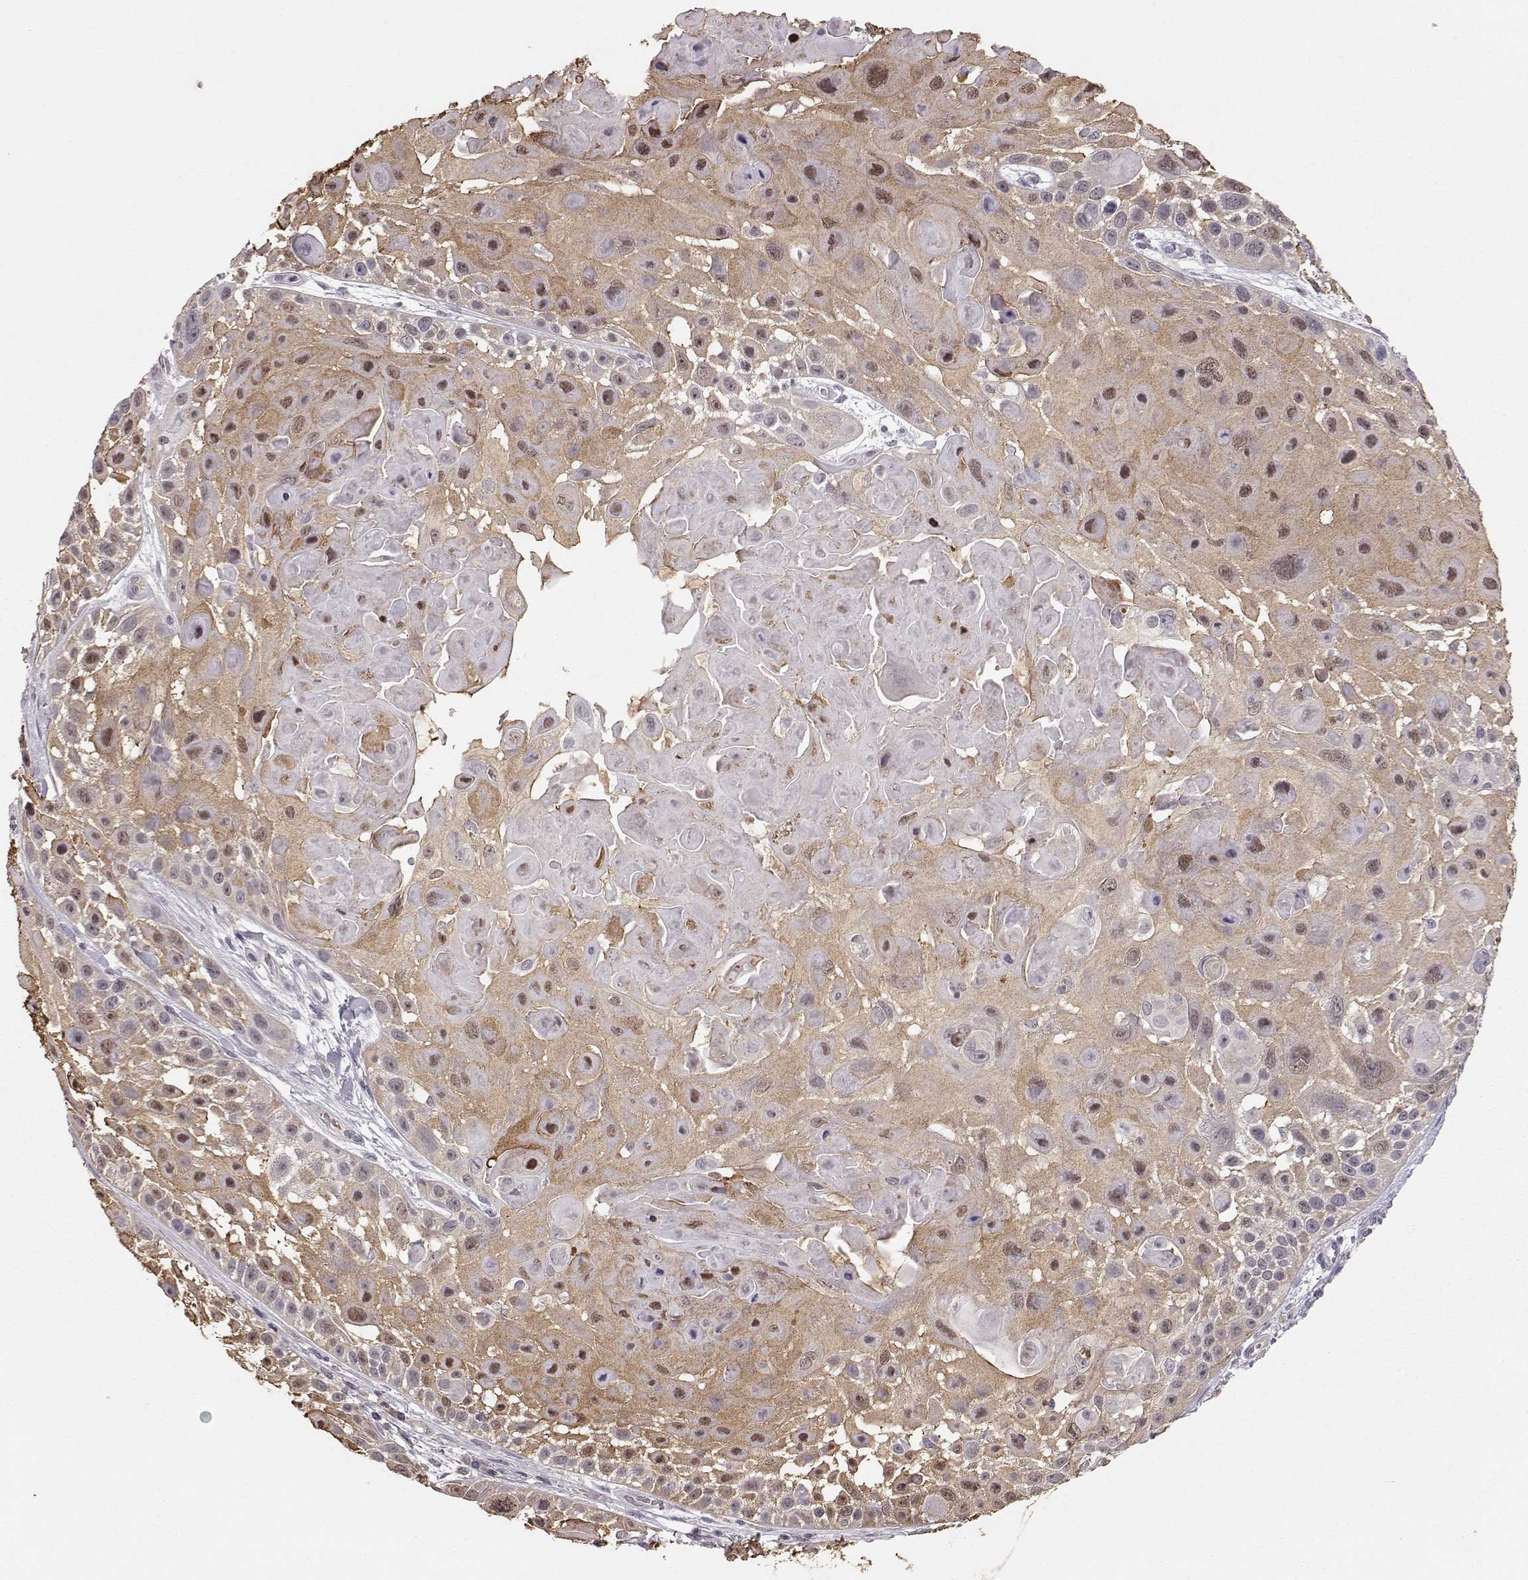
{"staining": {"intensity": "weak", "quantity": ">75%", "location": "cytoplasmic/membranous,nuclear"}, "tissue": "skin cancer", "cell_type": "Tumor cells", "image_type": "cancer", "snomed": [{"axis": "morphology", "description": "Squamous cell carcinoma, NOS"}, {"axis": "topography", "description": "Skin"}, {"axis": "topography", "description": "Anal"}], "caption": "A high-resolution histopathology image shows immunohistochemistry (IHC) staining of skin cancer (squamous cell carcinoma), which reveals weak cytoplasmic/membranous and nuclear positivity in about >75% of tumor cells. (DAB IHC with brightfield microscopy, high magnification).", "gene": "POU1F1", "patient": {"sex": "female", "age": 75}}